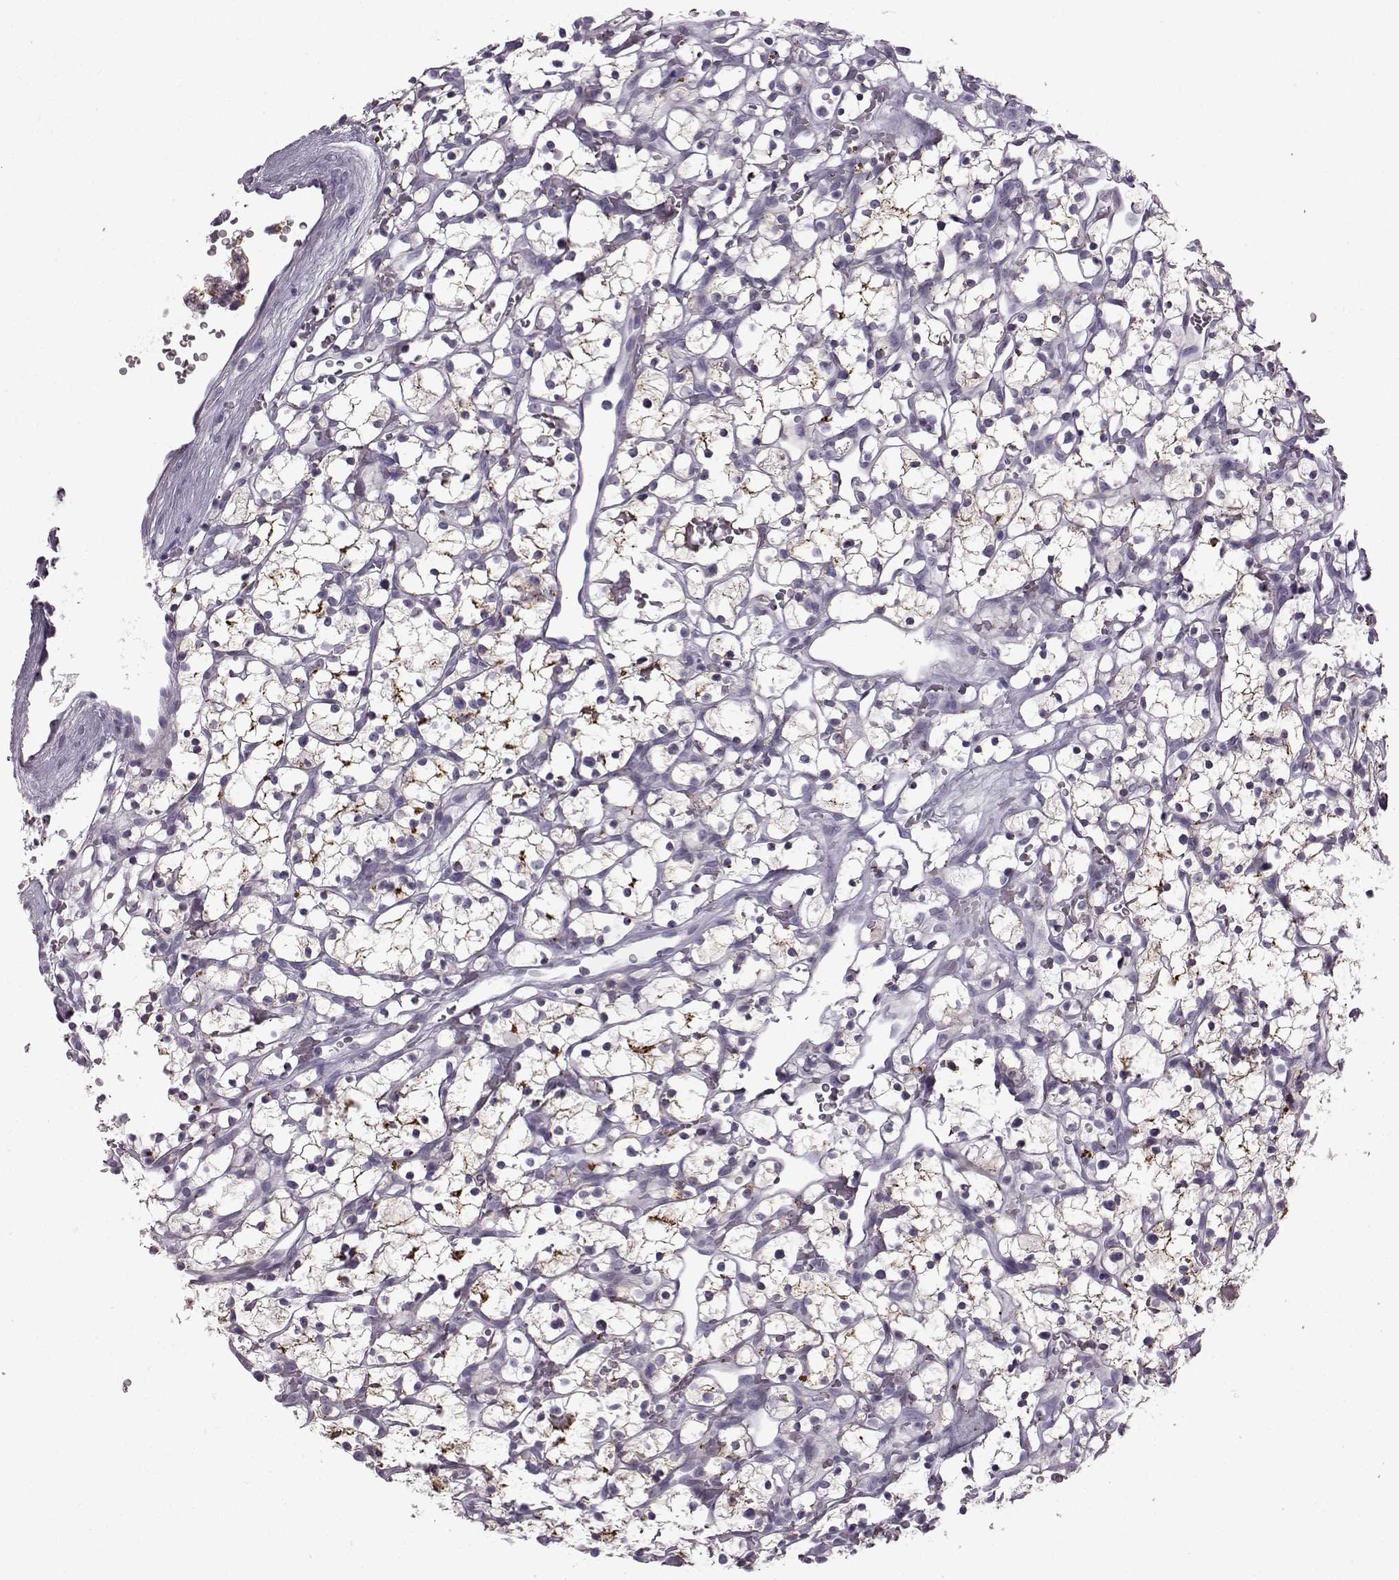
{"staining": {"intensity": "negative", "quantity": "none", "location": "none"}, "tissue": "renal cancer", "cell_type": "Tumor cells", "image_type": "cancer", "snomed": [{"axis": "morphology", "description": "Adenocarcinoma, NOS"}, {"axis": "topography", "description": "Kidney"}], "caption": "This micrograph is of renal adenocarcinoma stained with immunohistochemistry to label a protein in brown with the nuclei are counter-stained blue. There is no positivity in tumor cells.", "gene": "SLC28A2", "patient": {"sex": "female", "age": 64}}